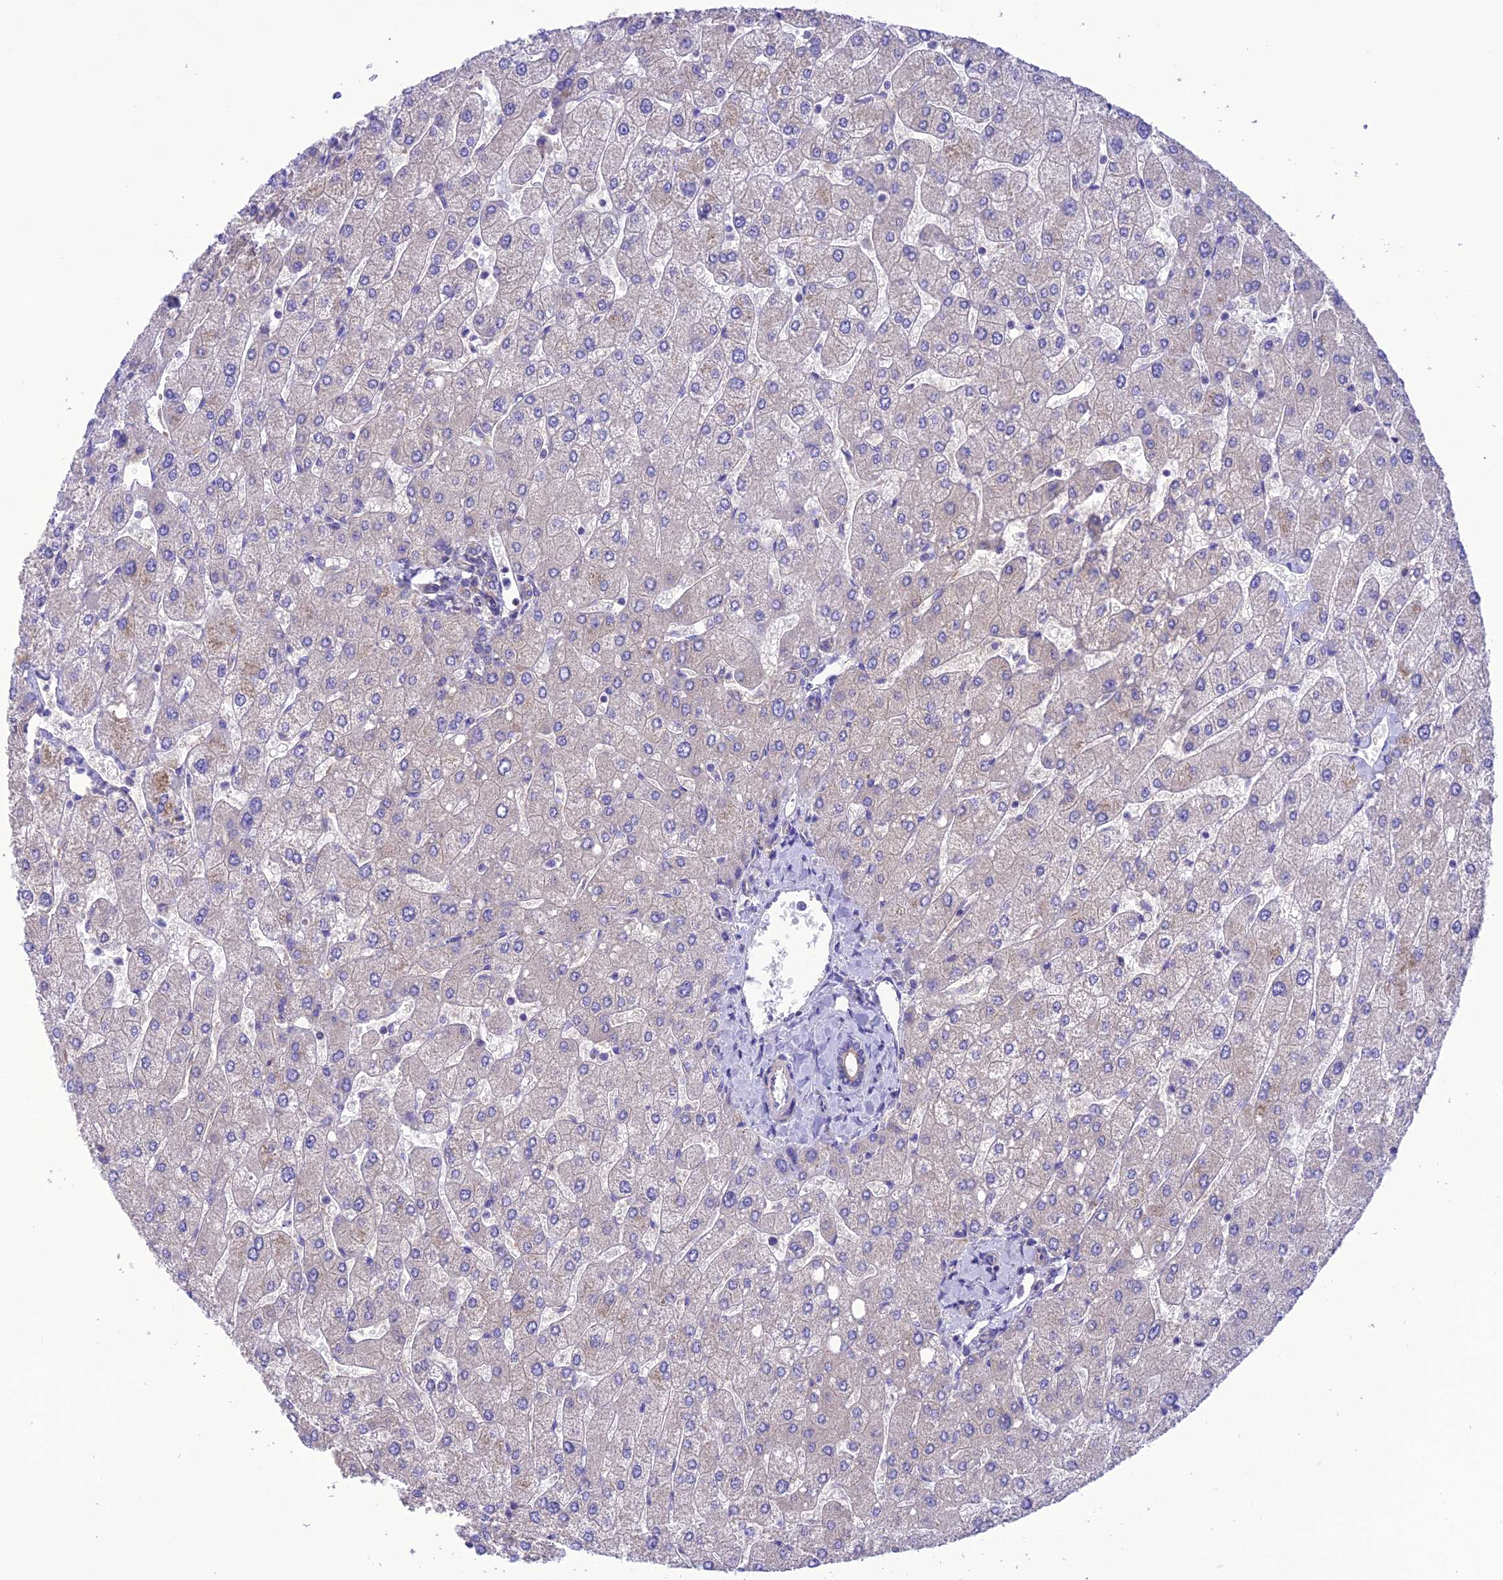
{"staining": {"intensity": "negative", "quantity": "none", "location": "none"}, "tissue": "liver", "cell_type": "Cholangiocytes", "image_type": "normal", "snomed": [{"axis": "morphology", "description": "Normal tissue, NOS"}, {"axis": "topography", "description": "Liver"}], "caption": "Immunohistochemistry of benign liver reveals no expression in cholangiocytes. Brightfield microscopy of immunohistochemistry (IHC) stained with DAB (brown) and hematoxylin (blue), captured at high magnification.", "gene": "MAP3K12", "patient": {"sex": "male", "age": 55}}